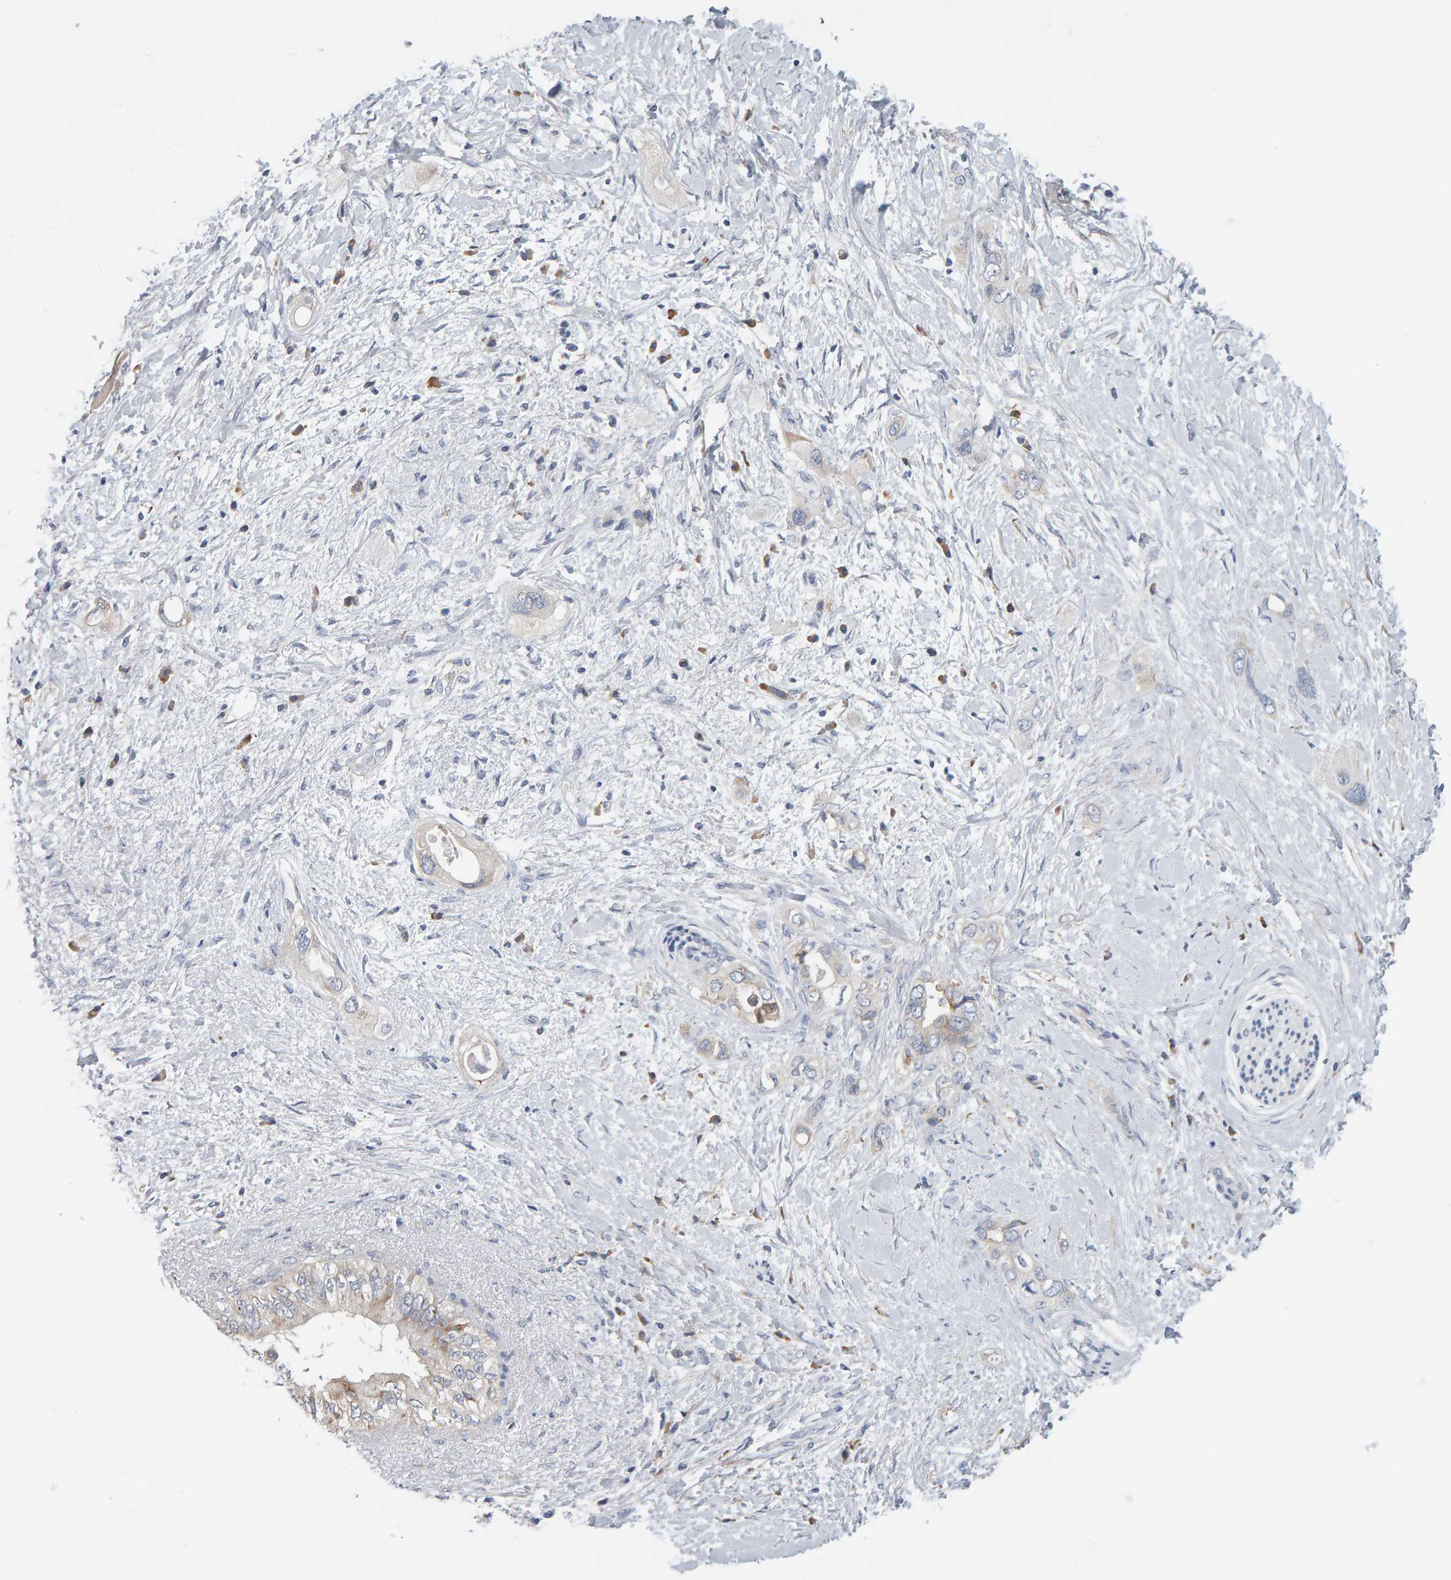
{"staining": {"intensity": "negative", "quantity": "none", "location": "none"}, "tissue": "pancreatic cancer", "cell_type": "Tumor cells", "image_type": "cancer", "snomed": [{"axis": "morphology", "description": "Adenocarcinoma, NOS"}, {"axis": "topography", "description": "Pancreas"}], "caption": "An immunohistochemistry image of pancreatic cancer is shown. There is no staining in tumor cells of pancreatic cancer.", "gene": "ADHFE1", "patient": {"sex": "female", "age": 56}}